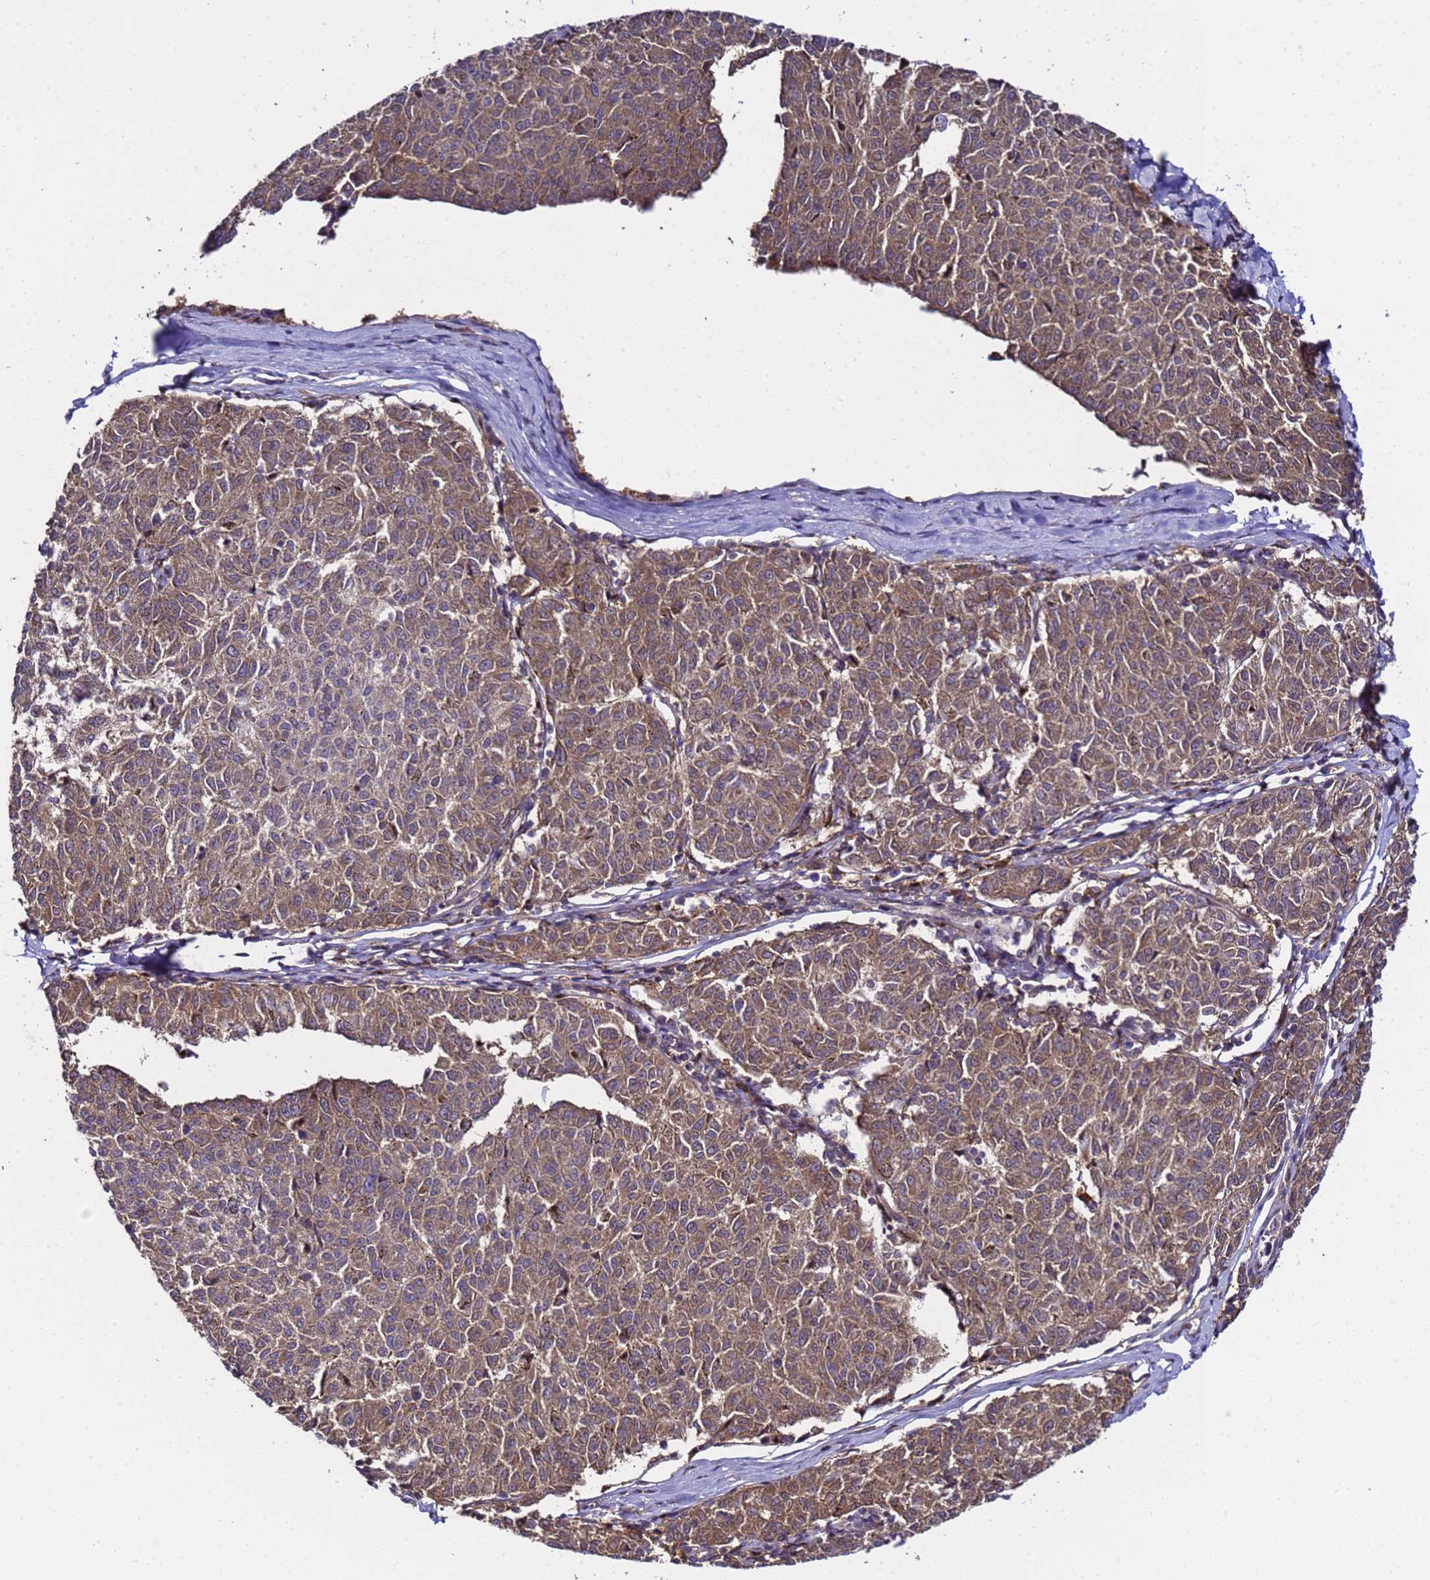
{"staining": {"intensity": "moderate", "quantity": ">75%", "location": "cytoplasmic/membranous"}, "tissue": "melanoma", "cell_type": "Tumor cells", "image_type": "cancer", "snomed": [{"axis": "morphology", "description": "Malignant melanoma, NOS"}, {"axis": "topography", "description": "Skin"}], "caption": "The histopathology image reveals staining of melanoma, revealing moderate cytoplasmic/membranous protein expression (brown color) within tumor cells.", "gene": "ALG3", "patient": {"sex": "female", "age": 72}}